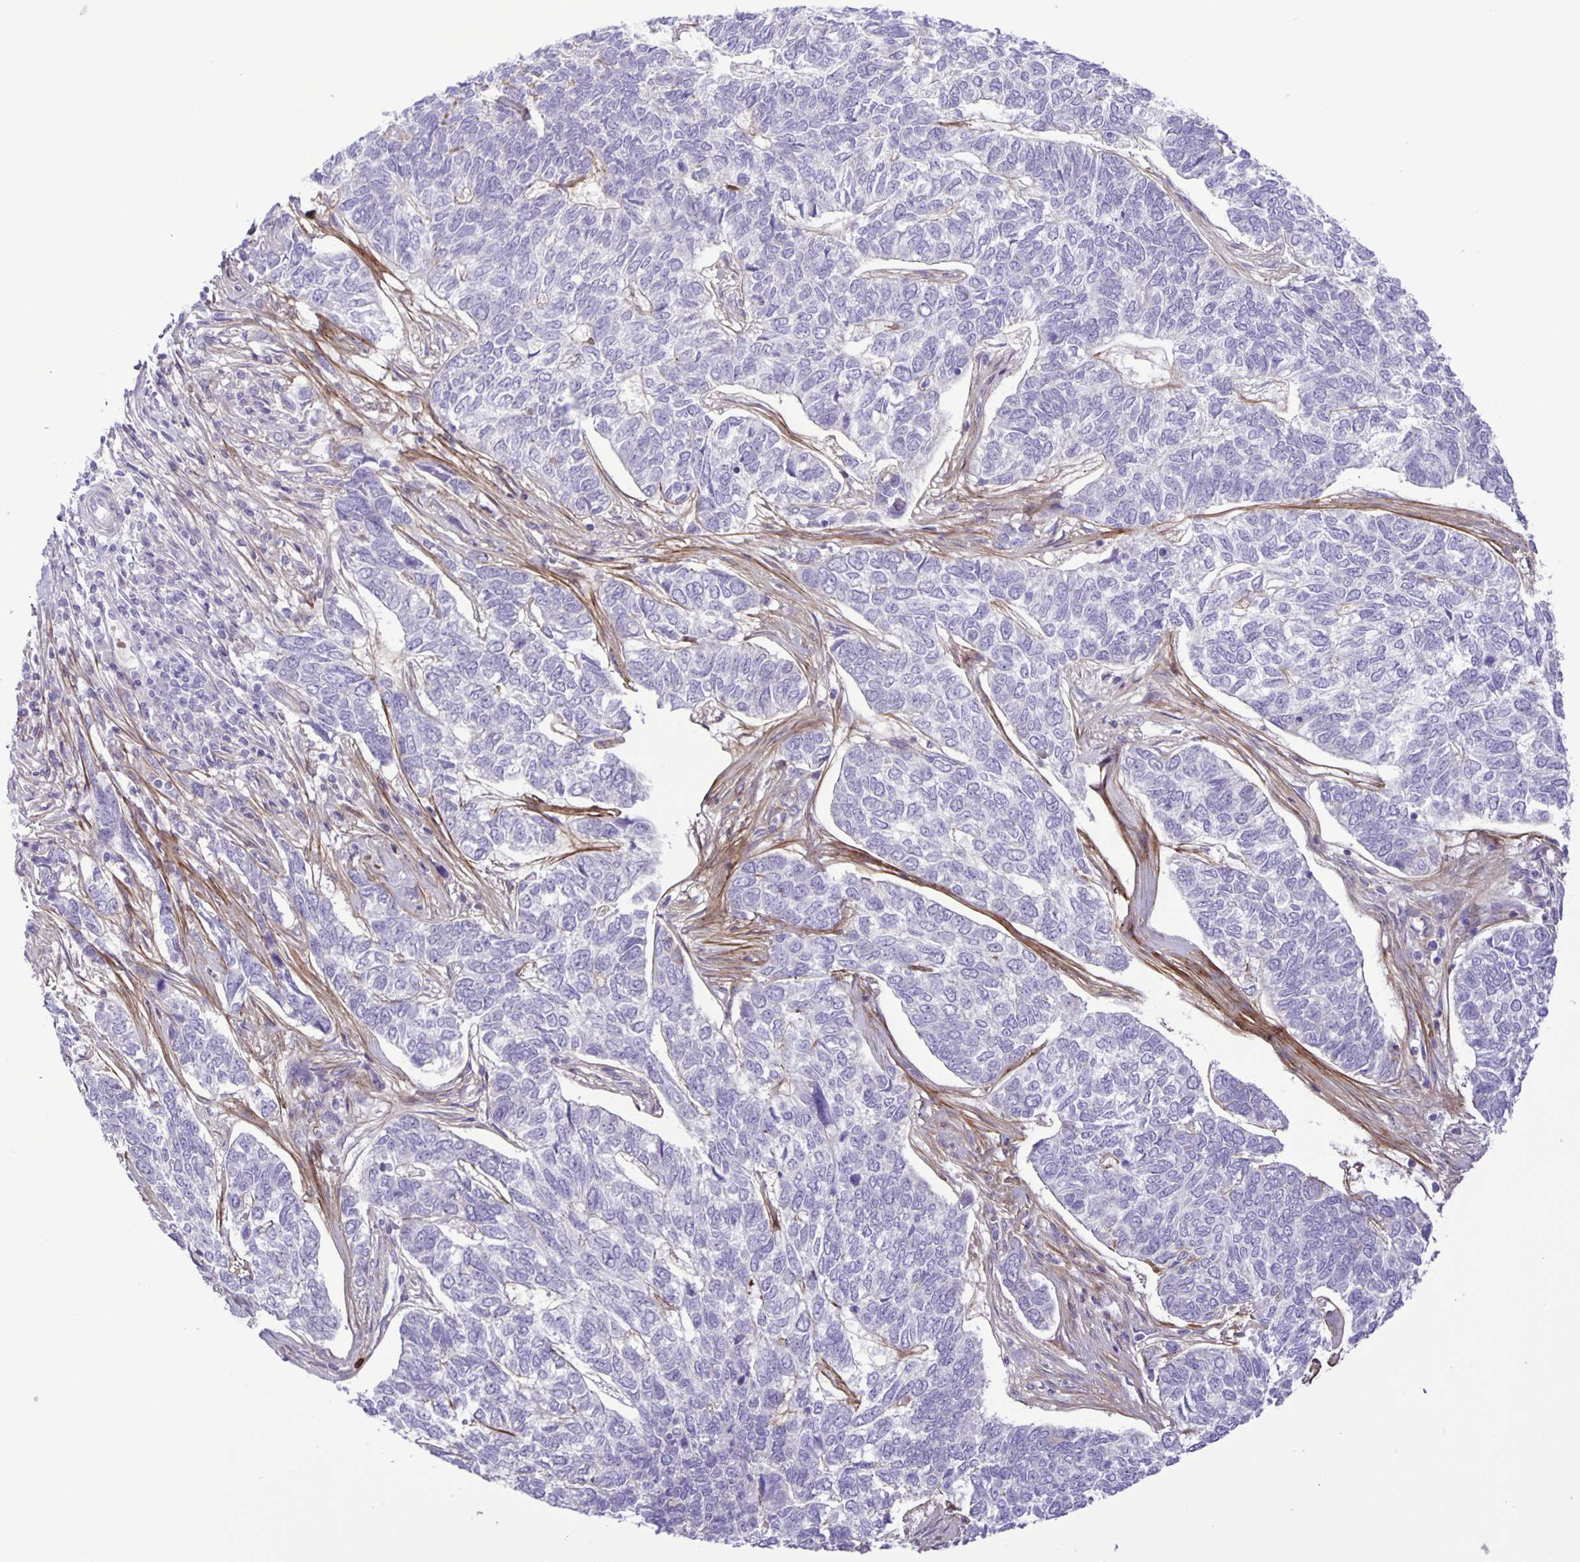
{"staining": {"intensity": "negative", "quantity": "none", "location": "none"}, "tissue": "skin cancer", "cell_type": "Tumor cells", "image_type": "cancer", "snomed": [{"axis": "morphology", "description": "Basal cell carcinoma"}, {"axis": "topography", "description": "Skin"}], "caption": "This is an immunohistochemistry (IHC) image of human skin basal cell carcinoma. There is no staining in tumor cells.", "gene": "ADCK1", "patient": {"sex": "female", "age": 65}}